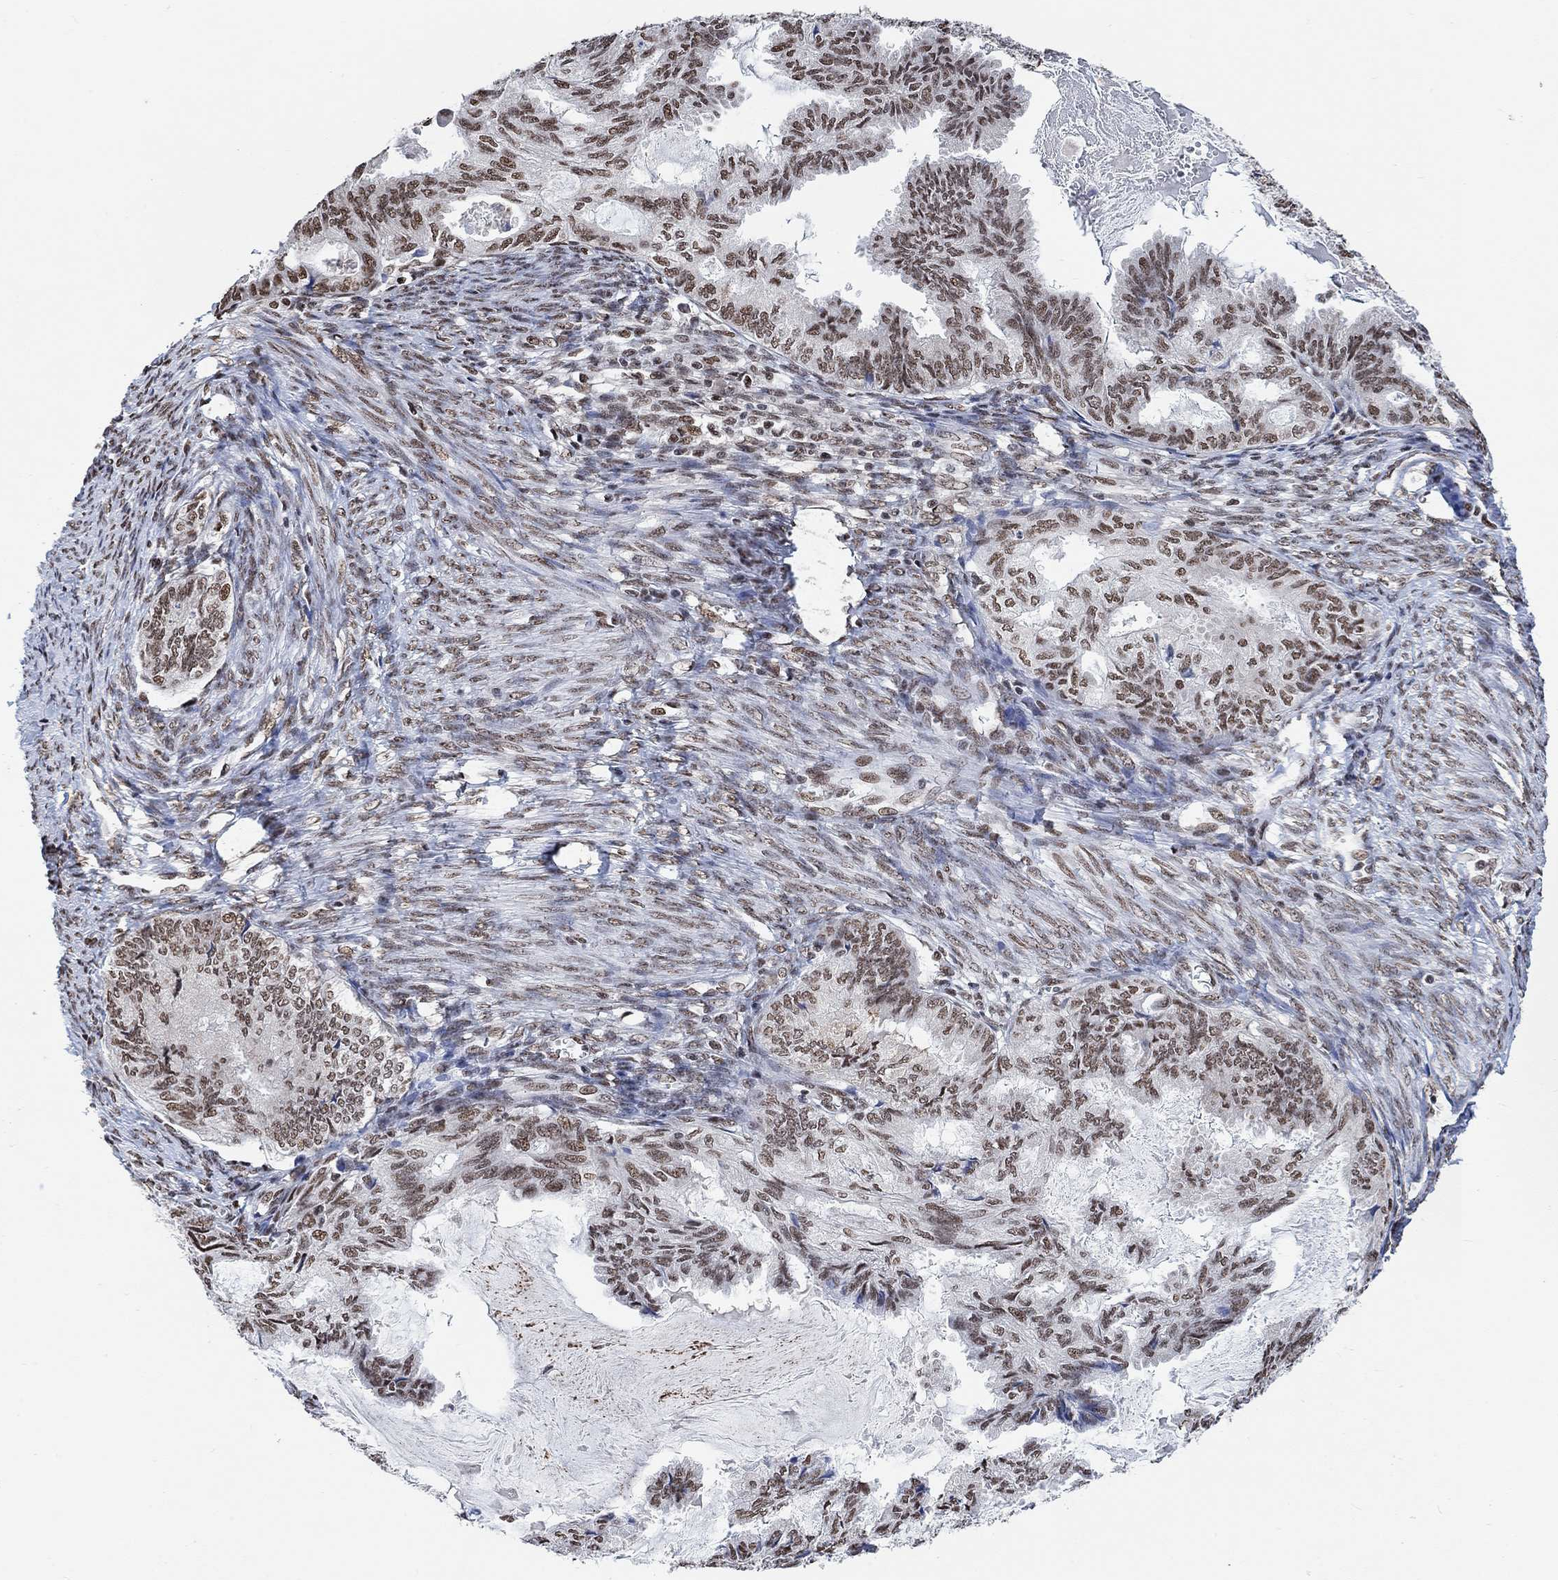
{"staining": {"intensity": "moderate", "quantity": "25%-75%", "location": "nuclear"}, "tissue": "endometrial cancer", "cell_type": "Tumor cells", "image_type": "cancer", "snomed": [{"axis": "morphology", "description": "Adenocarcinoma, NOS"}, {"axis": "topography", "description": "Endometrium"}], "caption": "Endometrial cancer stained with a protein marker reveals moderate staining in tumor cells.", "gene": "USP39", "patient": {"sex": "female", "age": 86}}